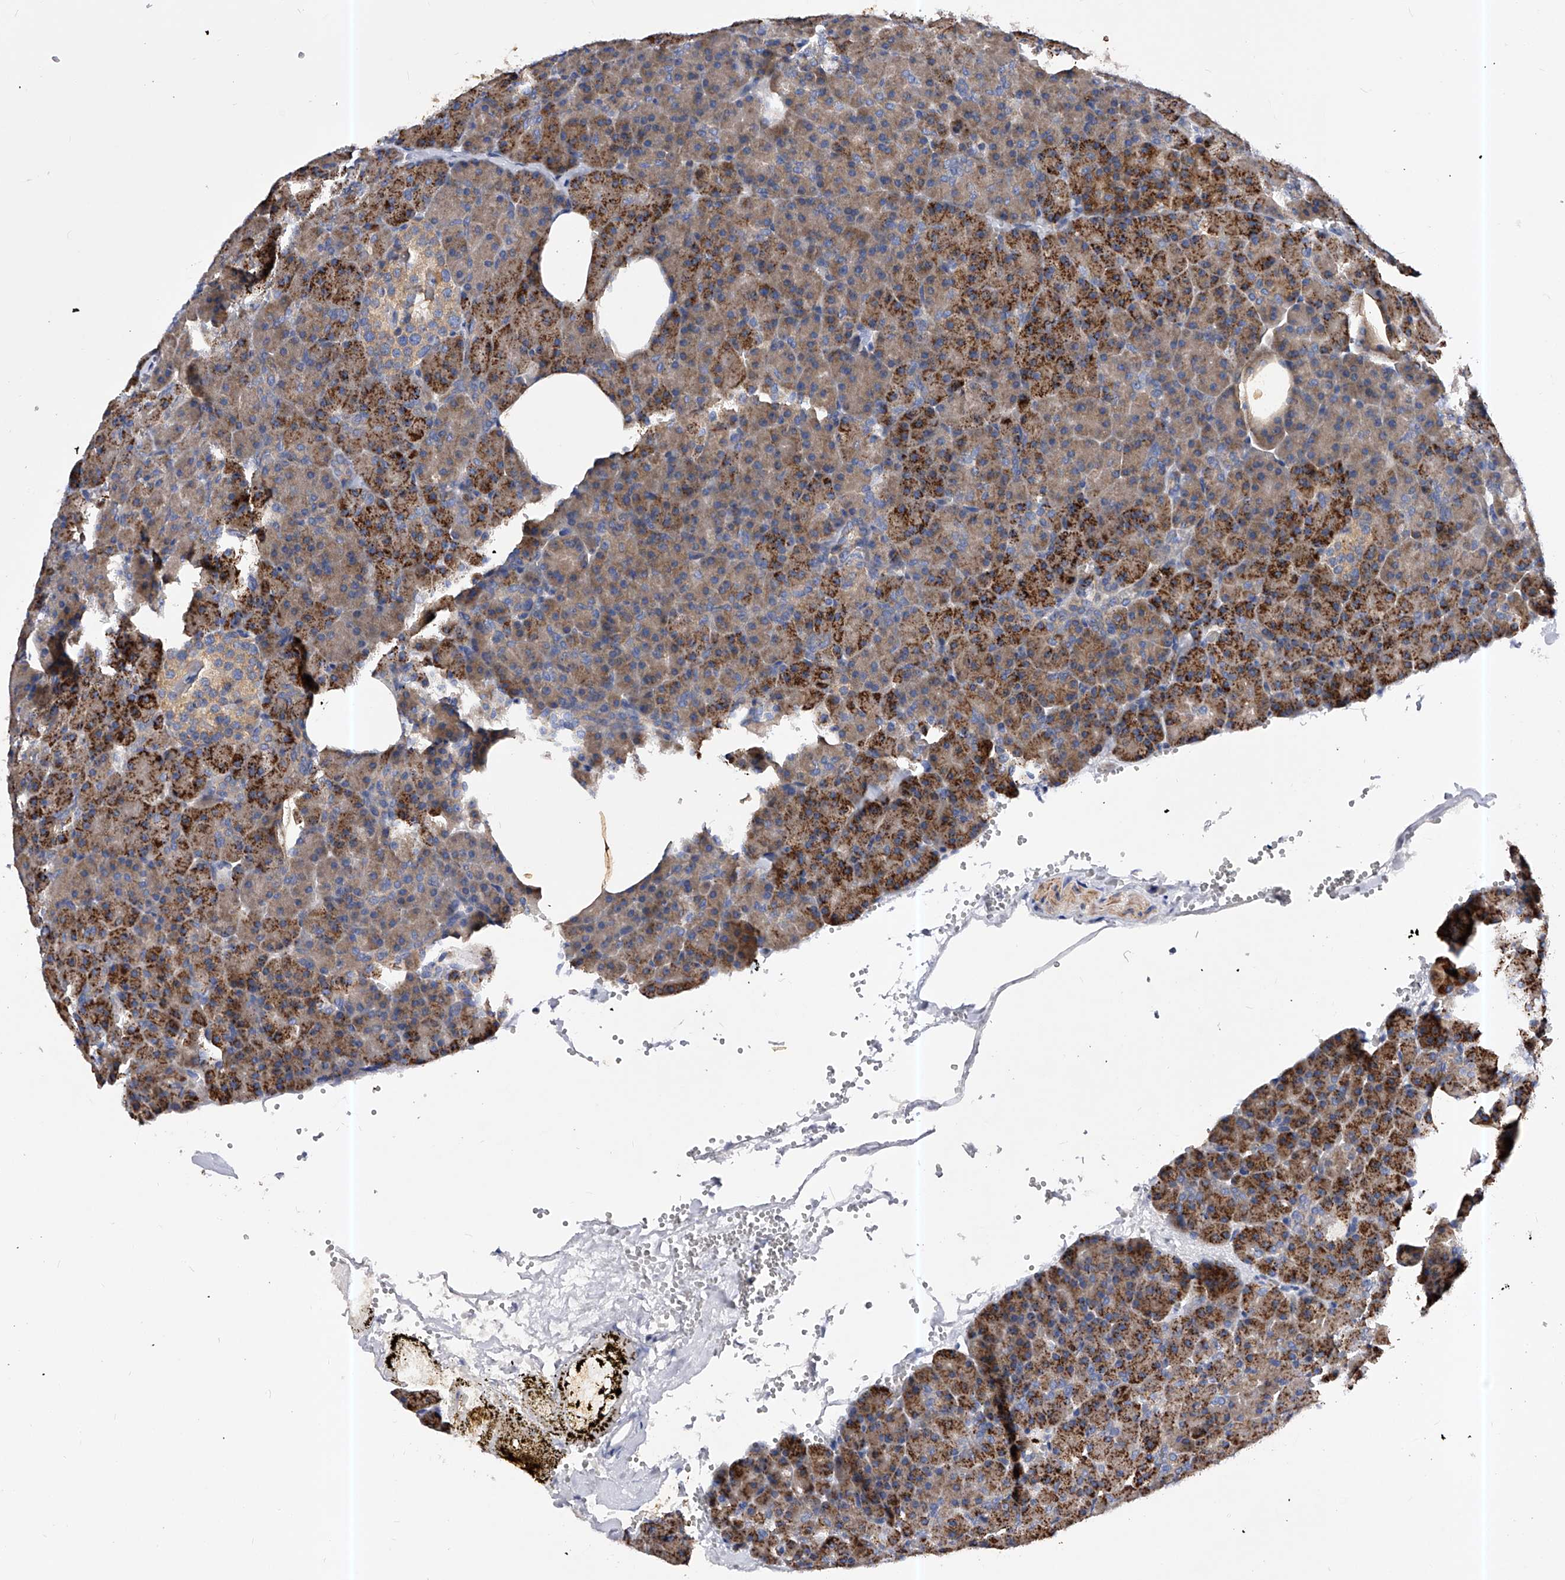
{"staining": {"intensity": "strong", "quantity": "25%-75%", "location": "cytoplasmic/membranous"}, "tissue": "pancreas", "cell_type": "Exocrine glandular cells", "image_type": "normal", "snomed": [{"axis": "morphology", "description": "Normal tissue, NOS"}, {"axis": "morphology", "description": "Carcinoid, malignant, NOS"}, {"axis": "topography", "description": "Pancreas"}], "caption": "IHC (DAB) staining of normal pancreas exhibits strong cytoplasmic/membranous protein expression in about 25%-75% of exocrine glandular cells. (brown staining indicates protein expression, while blue staining denotes nuclei).", "gene": "PPP5C", "patient": {"sex": "female", "age": 35}}